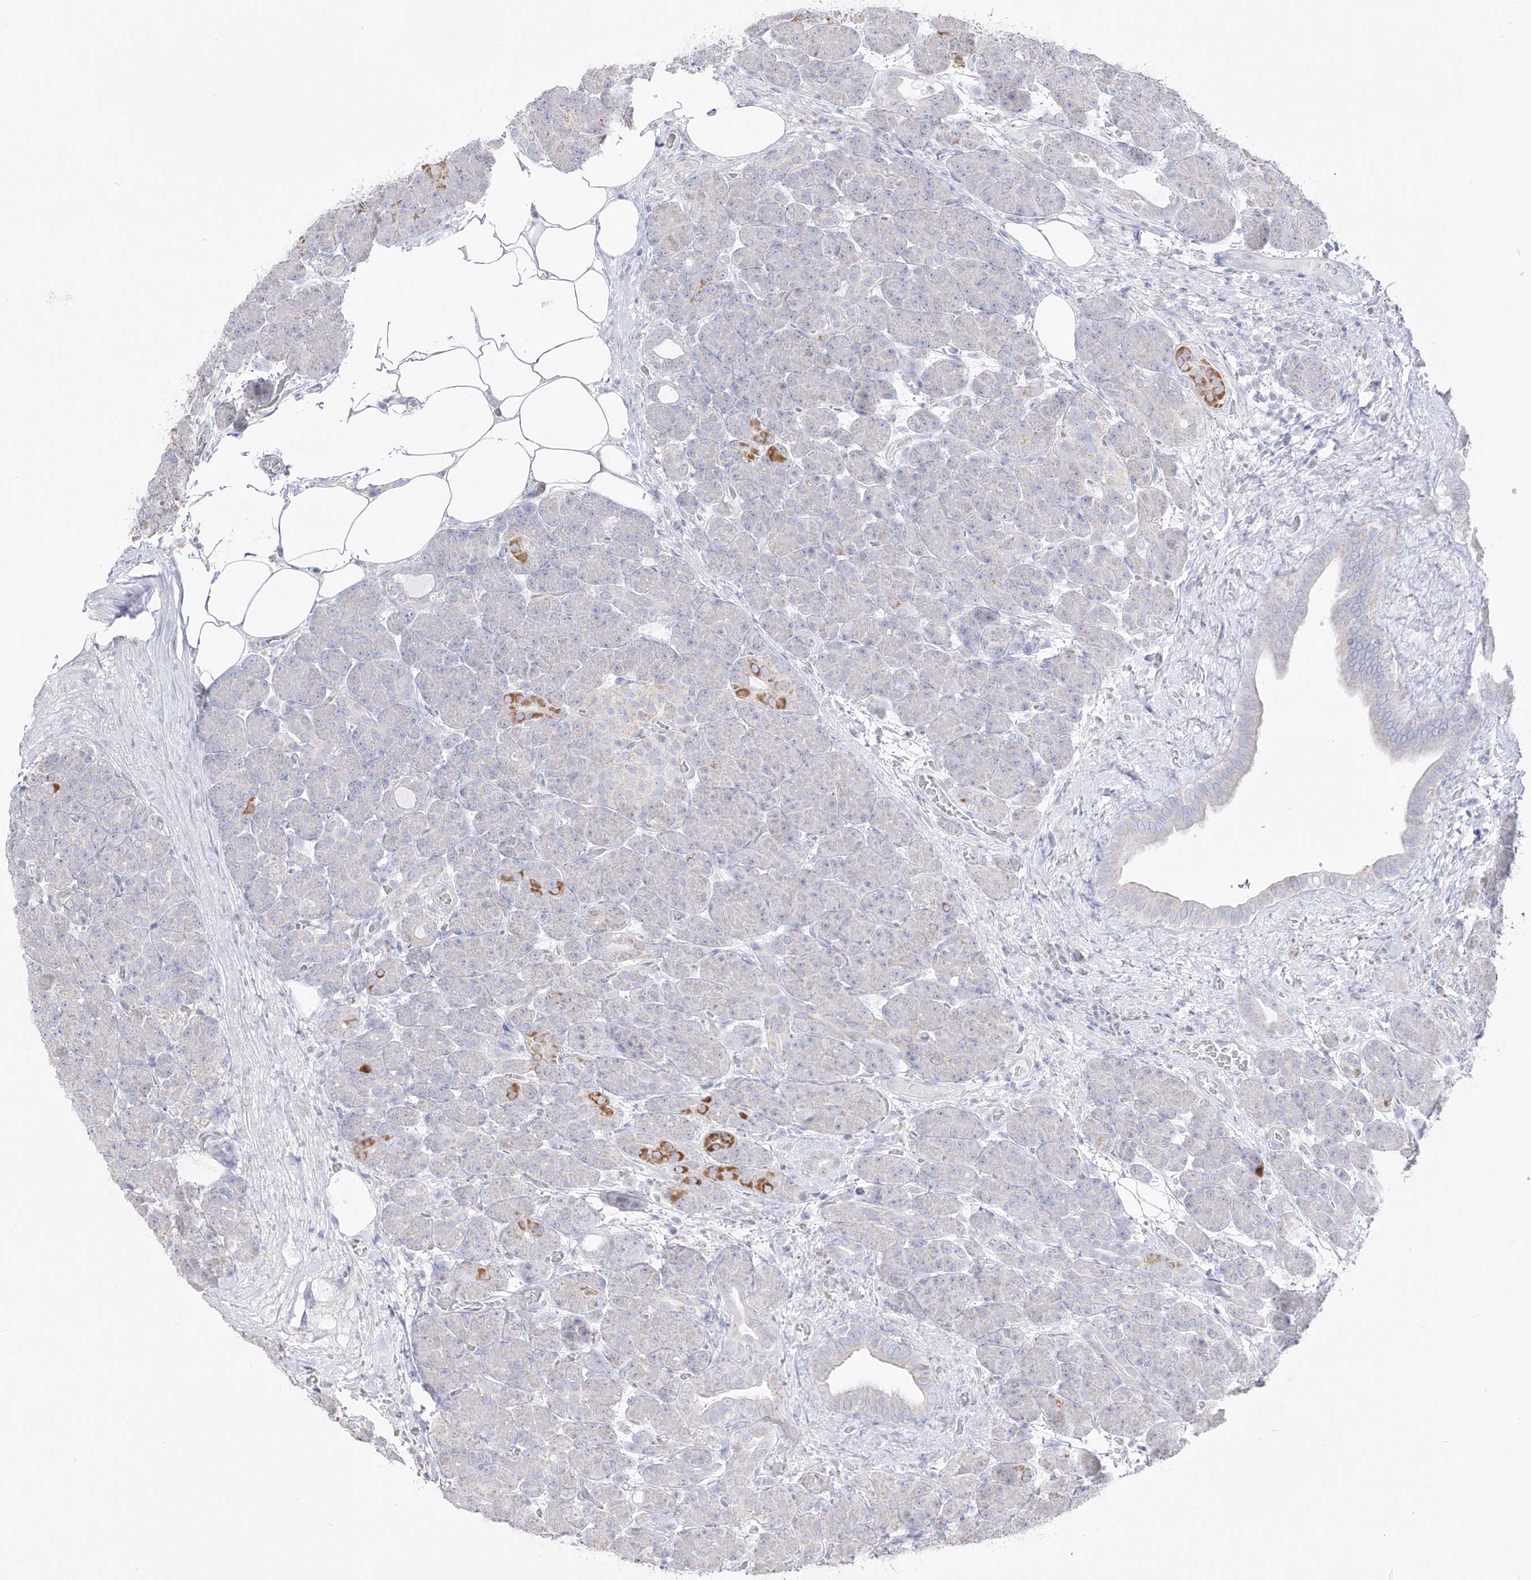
{"staining": {"intensity": "moderate", "quantity": "<25%", "location": "cytoplasmic/membranous"}, "tissue": "pancreas", "cell_type": "Exocrine glandular cells", "image_type": "normal", "snomed": [{"axis": "morphology", "description": "Normal tissue, NOS"}, {"axis": "topography", "description": "Pancreas"}], "caption": "Immunohistochemical staining of normal human pancreas reveals moderate cytoplasmic/membranous protein expression in approximately <25% of exocrine glandular cells.", "gene": "RCHY1", "patient": {"sex": "male", "age": 63}}